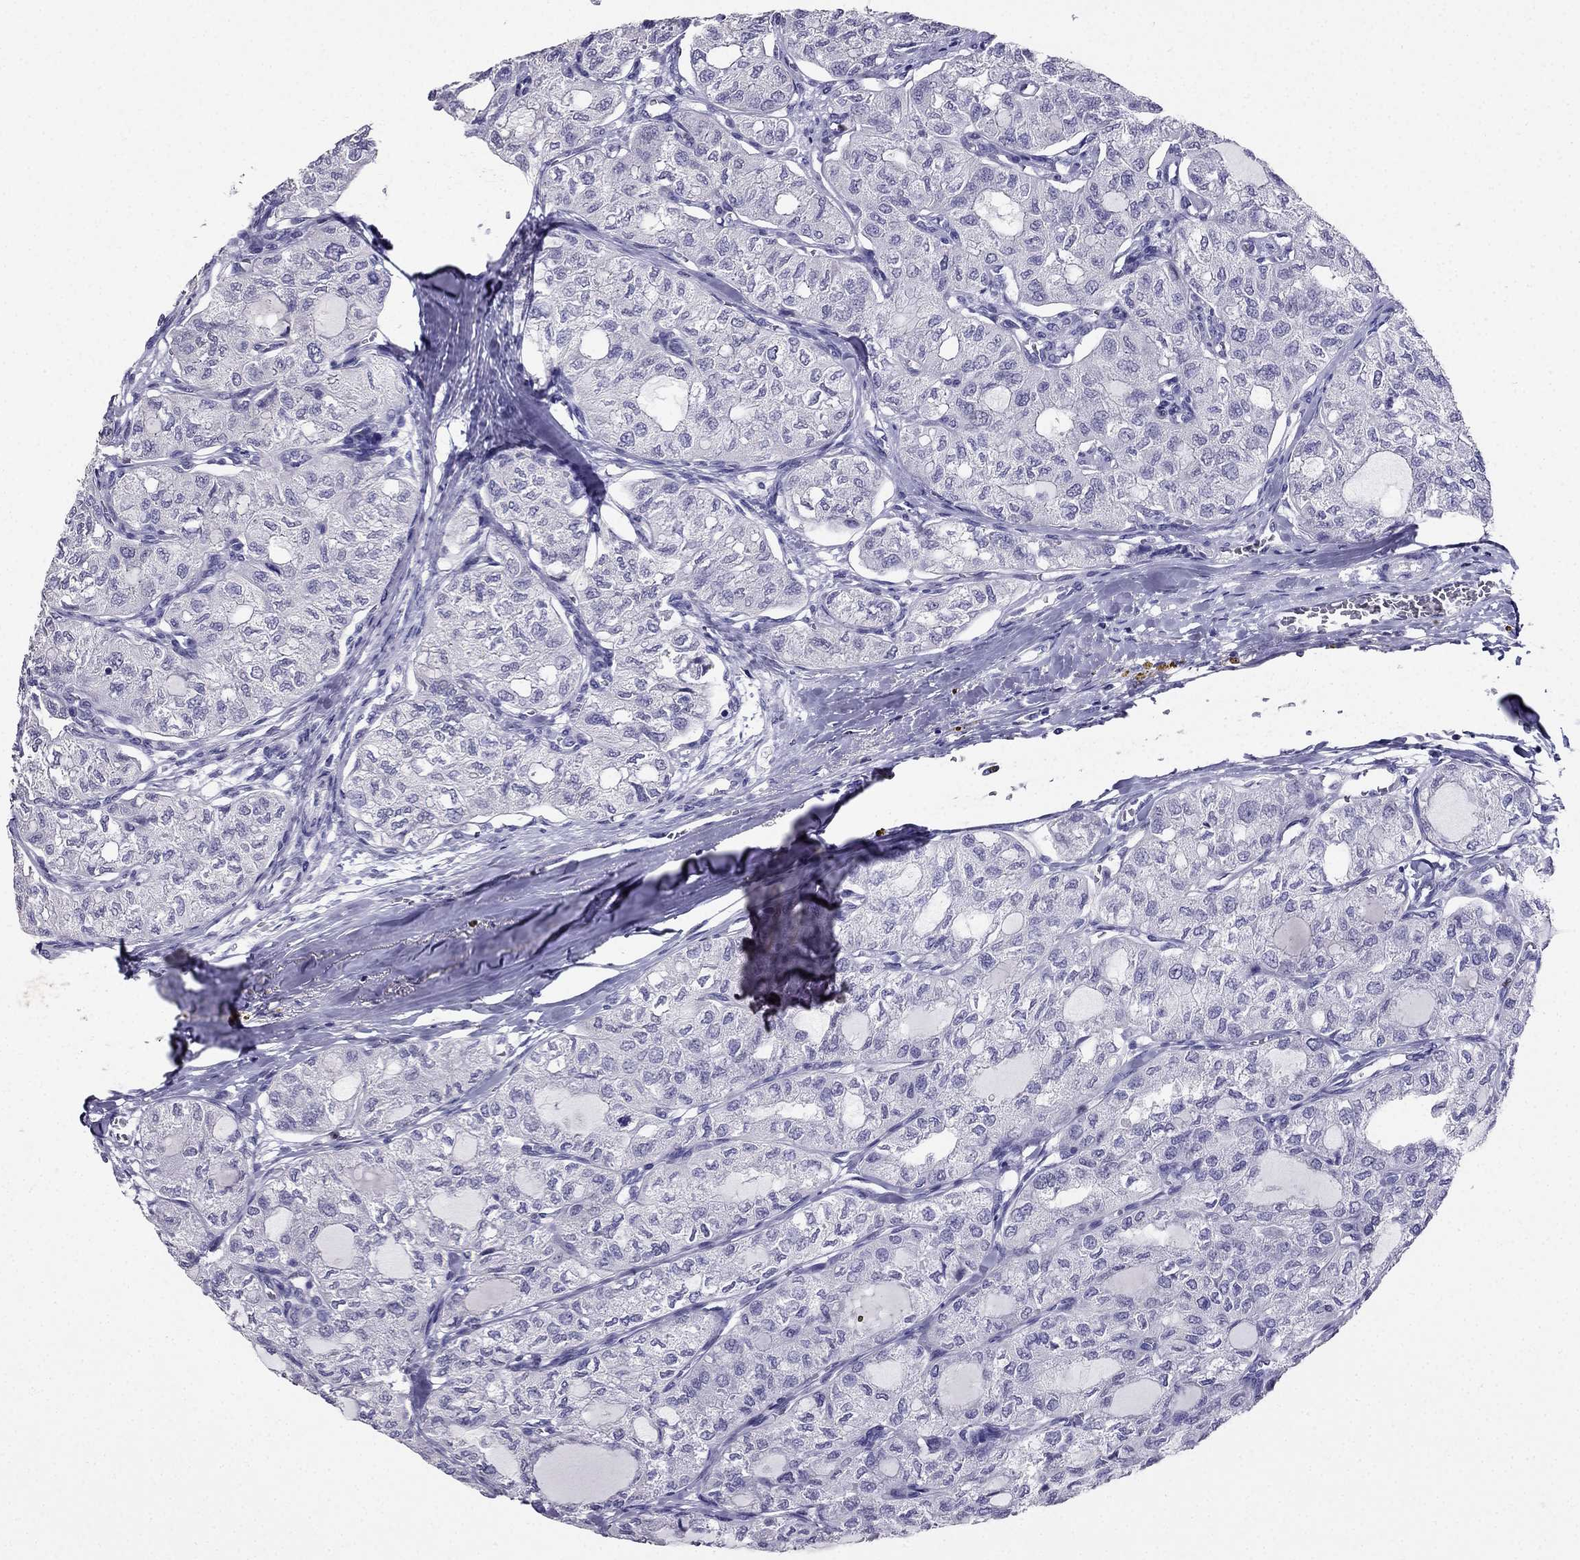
{"staining": {"intensity": "negative", "quantity": "none", "location": "none"}, "tissue": "thyroid cancer", "cell_type": "Tumor cells", "image_type": "cancer", "snomed": [{"axis": "morphology", "description": "Follicular adenoma carcinoma, NOS"}, {"axis": "topography", "description": "Thyroid gland"}], "caption": "This is an immunohistochemistry (IHC) micrograph of human thyroid cancer (follicular adenoma carcinoma). There is no expression in tumor cells.", "gene": "ARID3A", "patient": {"sex": "male", "age": 75}}